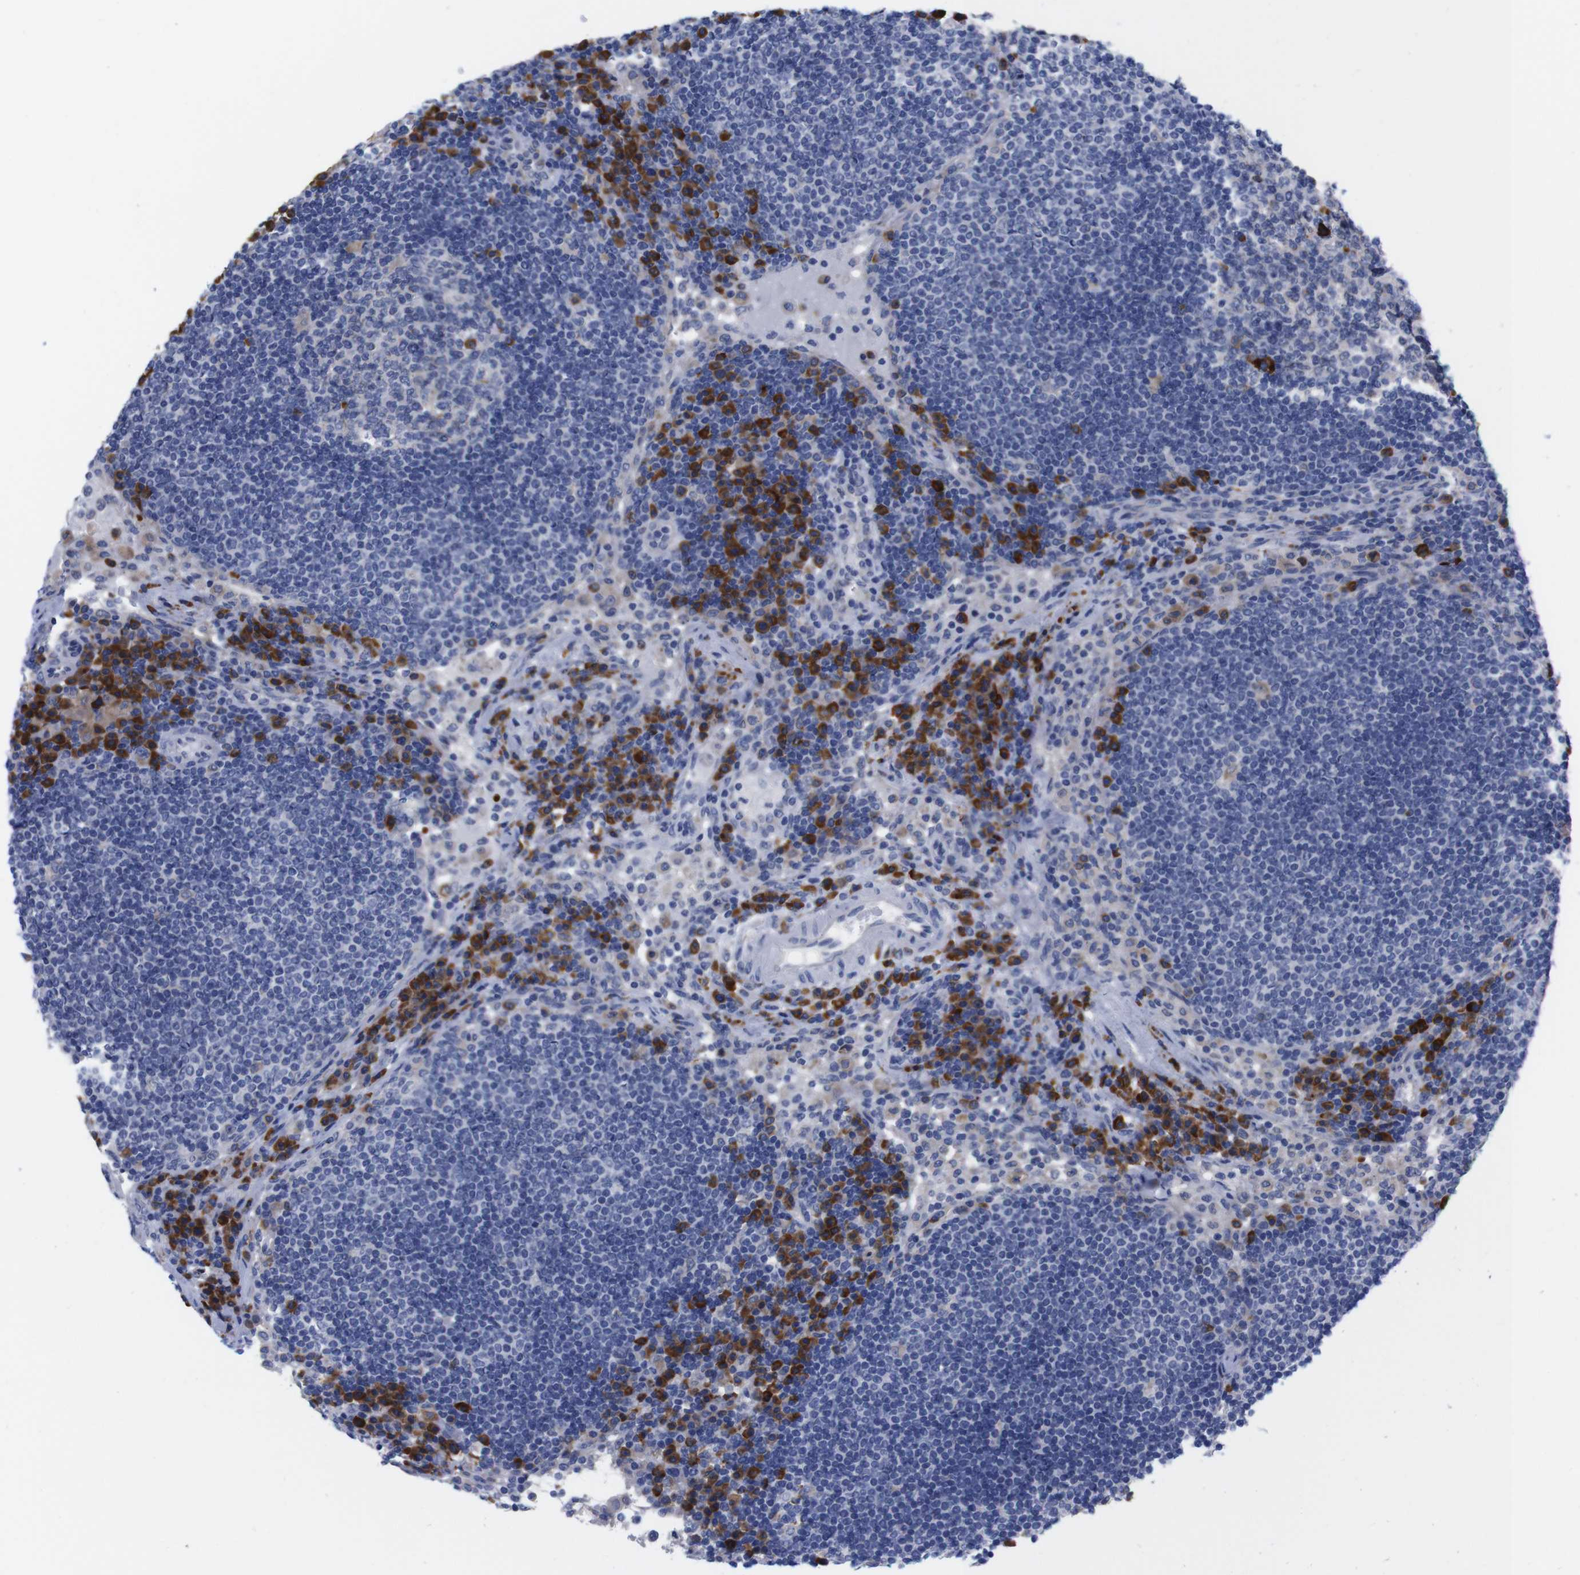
{"staining": {"intensity": "negative", "quantity": "none", "location": "none"}, "tissue": "lymph node", "cell_type": "Germinal center cells", "image_type": "normal", "snomed": [{"axis": "morphology", "description": "Normal tissue, NOS"}, {"axis": "topography", "description": "Lymph node"}], "caption": "Immunohistochemistry (IHC) photomicrograph of unremarkable lymph node: lymph node stained with DAB (3,3'-diaminobenzidine) shows no significant protein staining in germinal center cells. Brightfield microscopy of immunohistochemistry stained with DAB (3,3'-diaminobenzidine) (brown) and hematoxylin (blue), captured at high magnification.", "gene": "NEBL", "patient": {"sex": "female", "age": 53}}